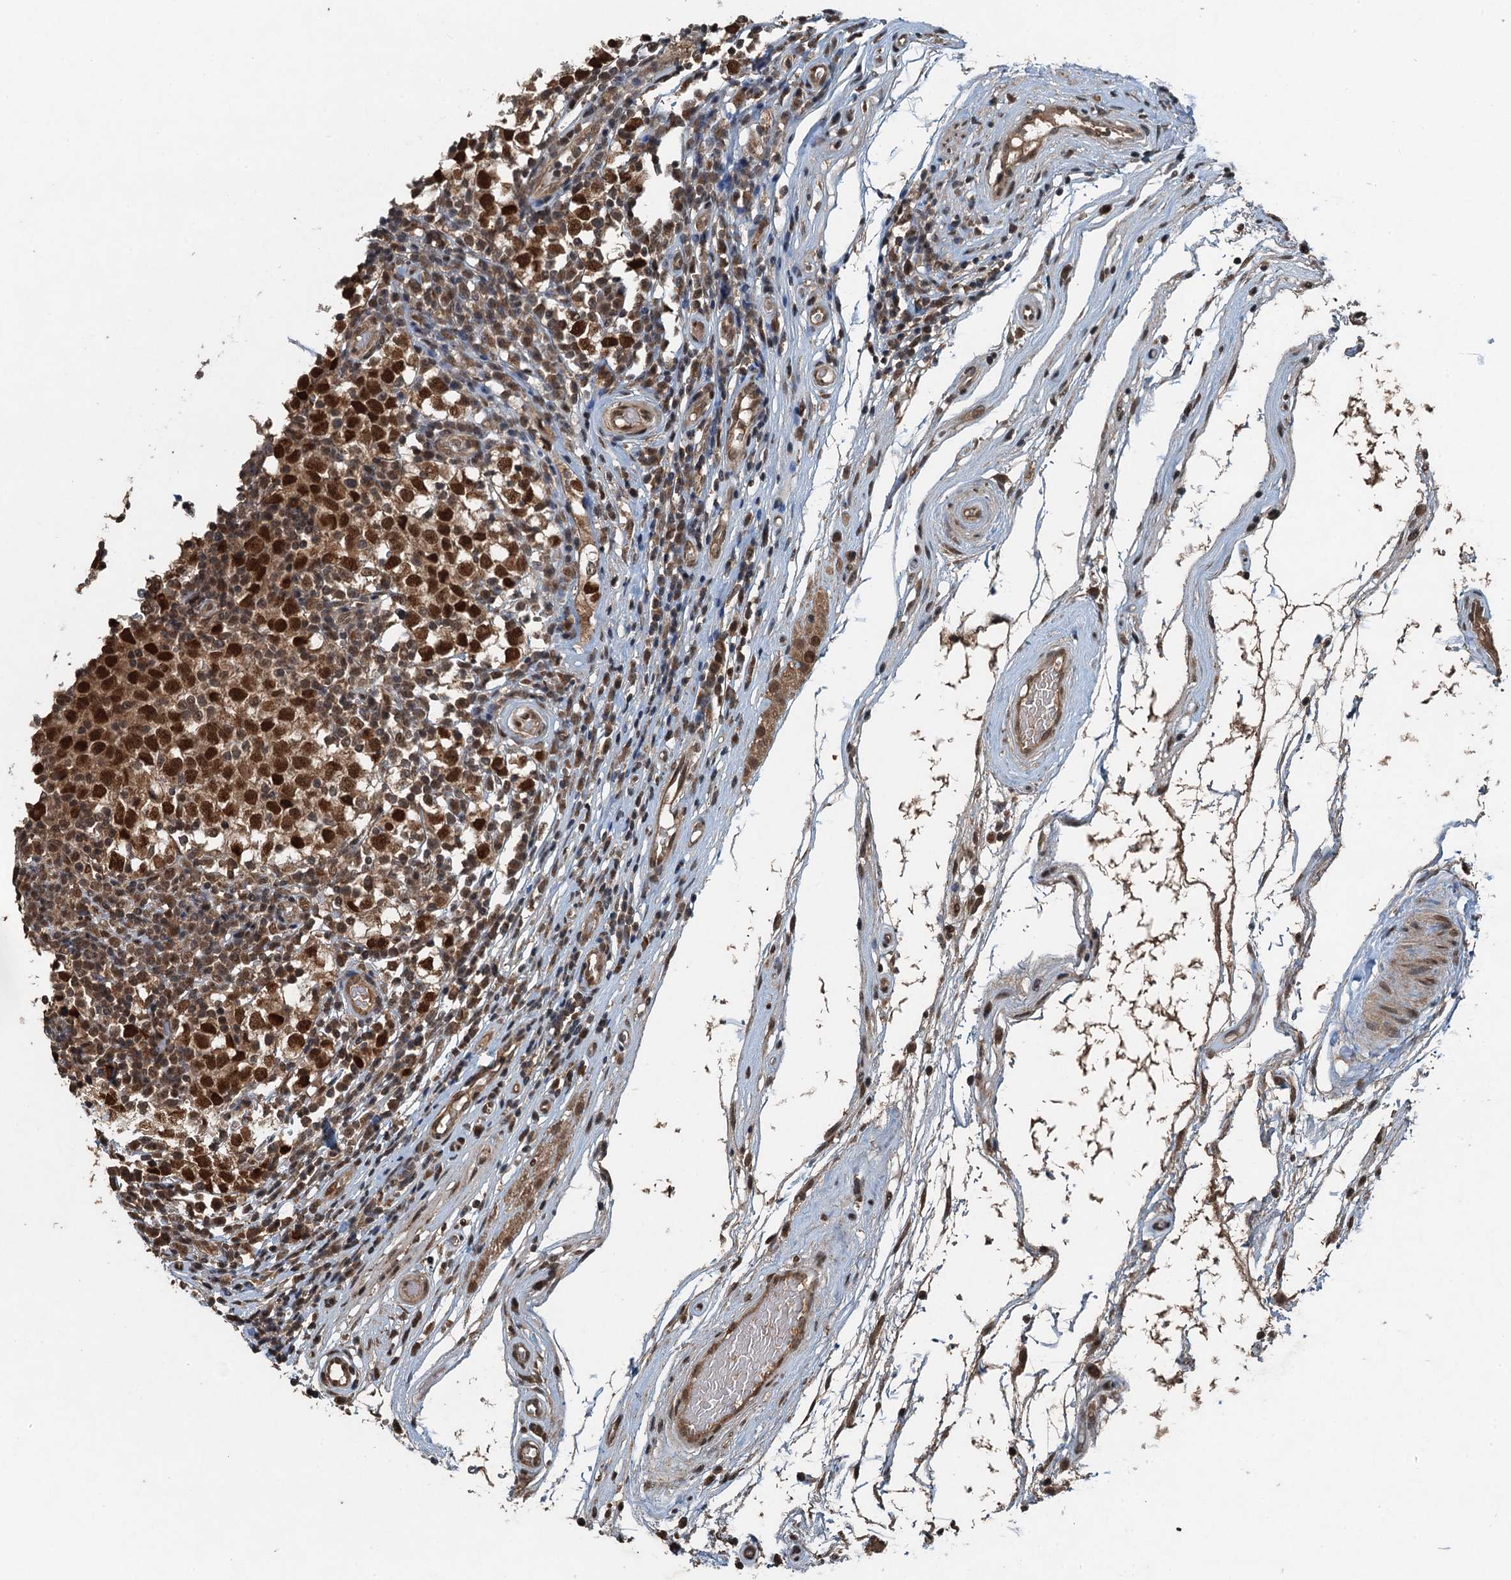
{"staining": {"intensity": "strong", "quantity": ">75%", "location": "nuclear"}, "tissue": "testis cancer", "cell_type": "Tumor cells", "image_type": "cancer", "snomed": [{"axis": "morphology", "description": "Seminoma, NOS"}, {"axis": "topography", "description": "Testis"}], "caption": "The micrograph exhibits staining of testis seminoma, revealing strong nuclear protein expression (brown color) within tumor cells.", "gene": "UBXN6", "patient": {"sex": "male", "age": 65}}